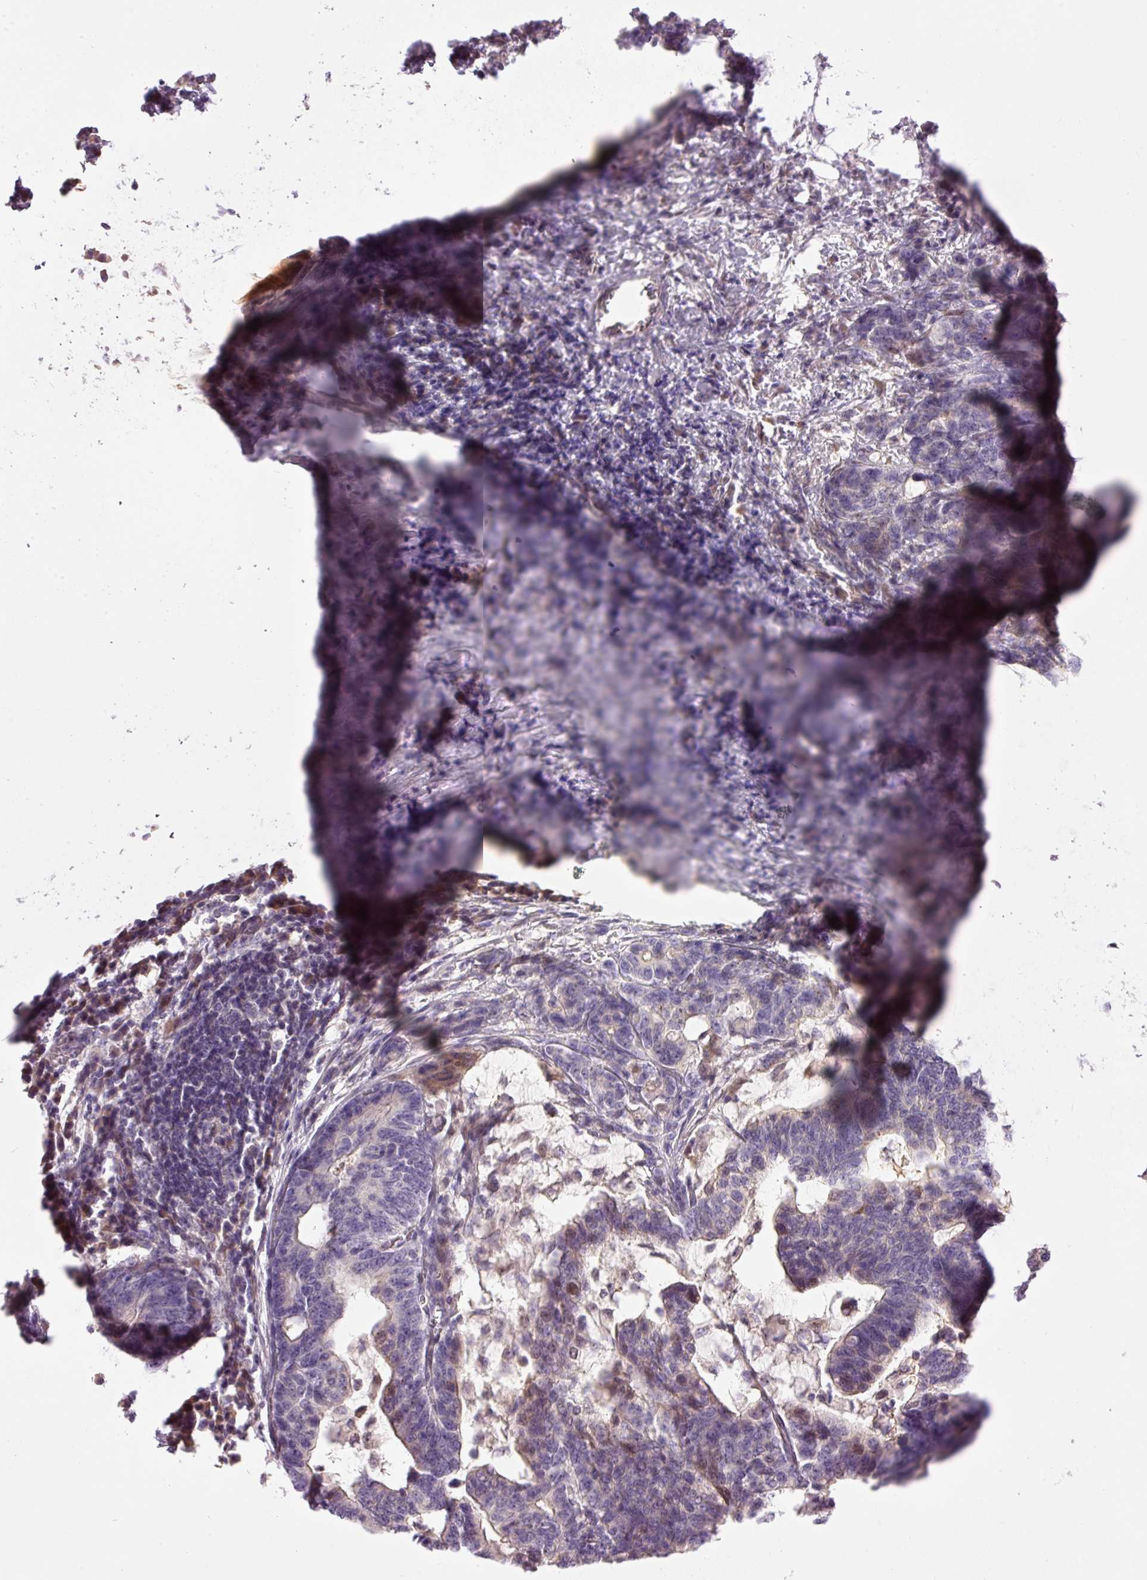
{"staining": {"intensity": "weak", "quantity": "<25%", "location": "nuclear"}, "tissue": "stomach cancer", "cell_type": "Tumor cells", "image_type": "cancer", "snomed": [{"axis": "morphology", "description": "Normal tissue, NOS"}, {"axis": "morphology", "description": "Adenocarcinoma, NOS"}, {"axis": "topography", "description": "Stomach"}], "caption": "Image shows no protein positivity in tumor cells of stomach cancer (adenocarcinoma) tissue.", "gene": "CMTM8", "patient": {"sex": "female", "age": 64}}